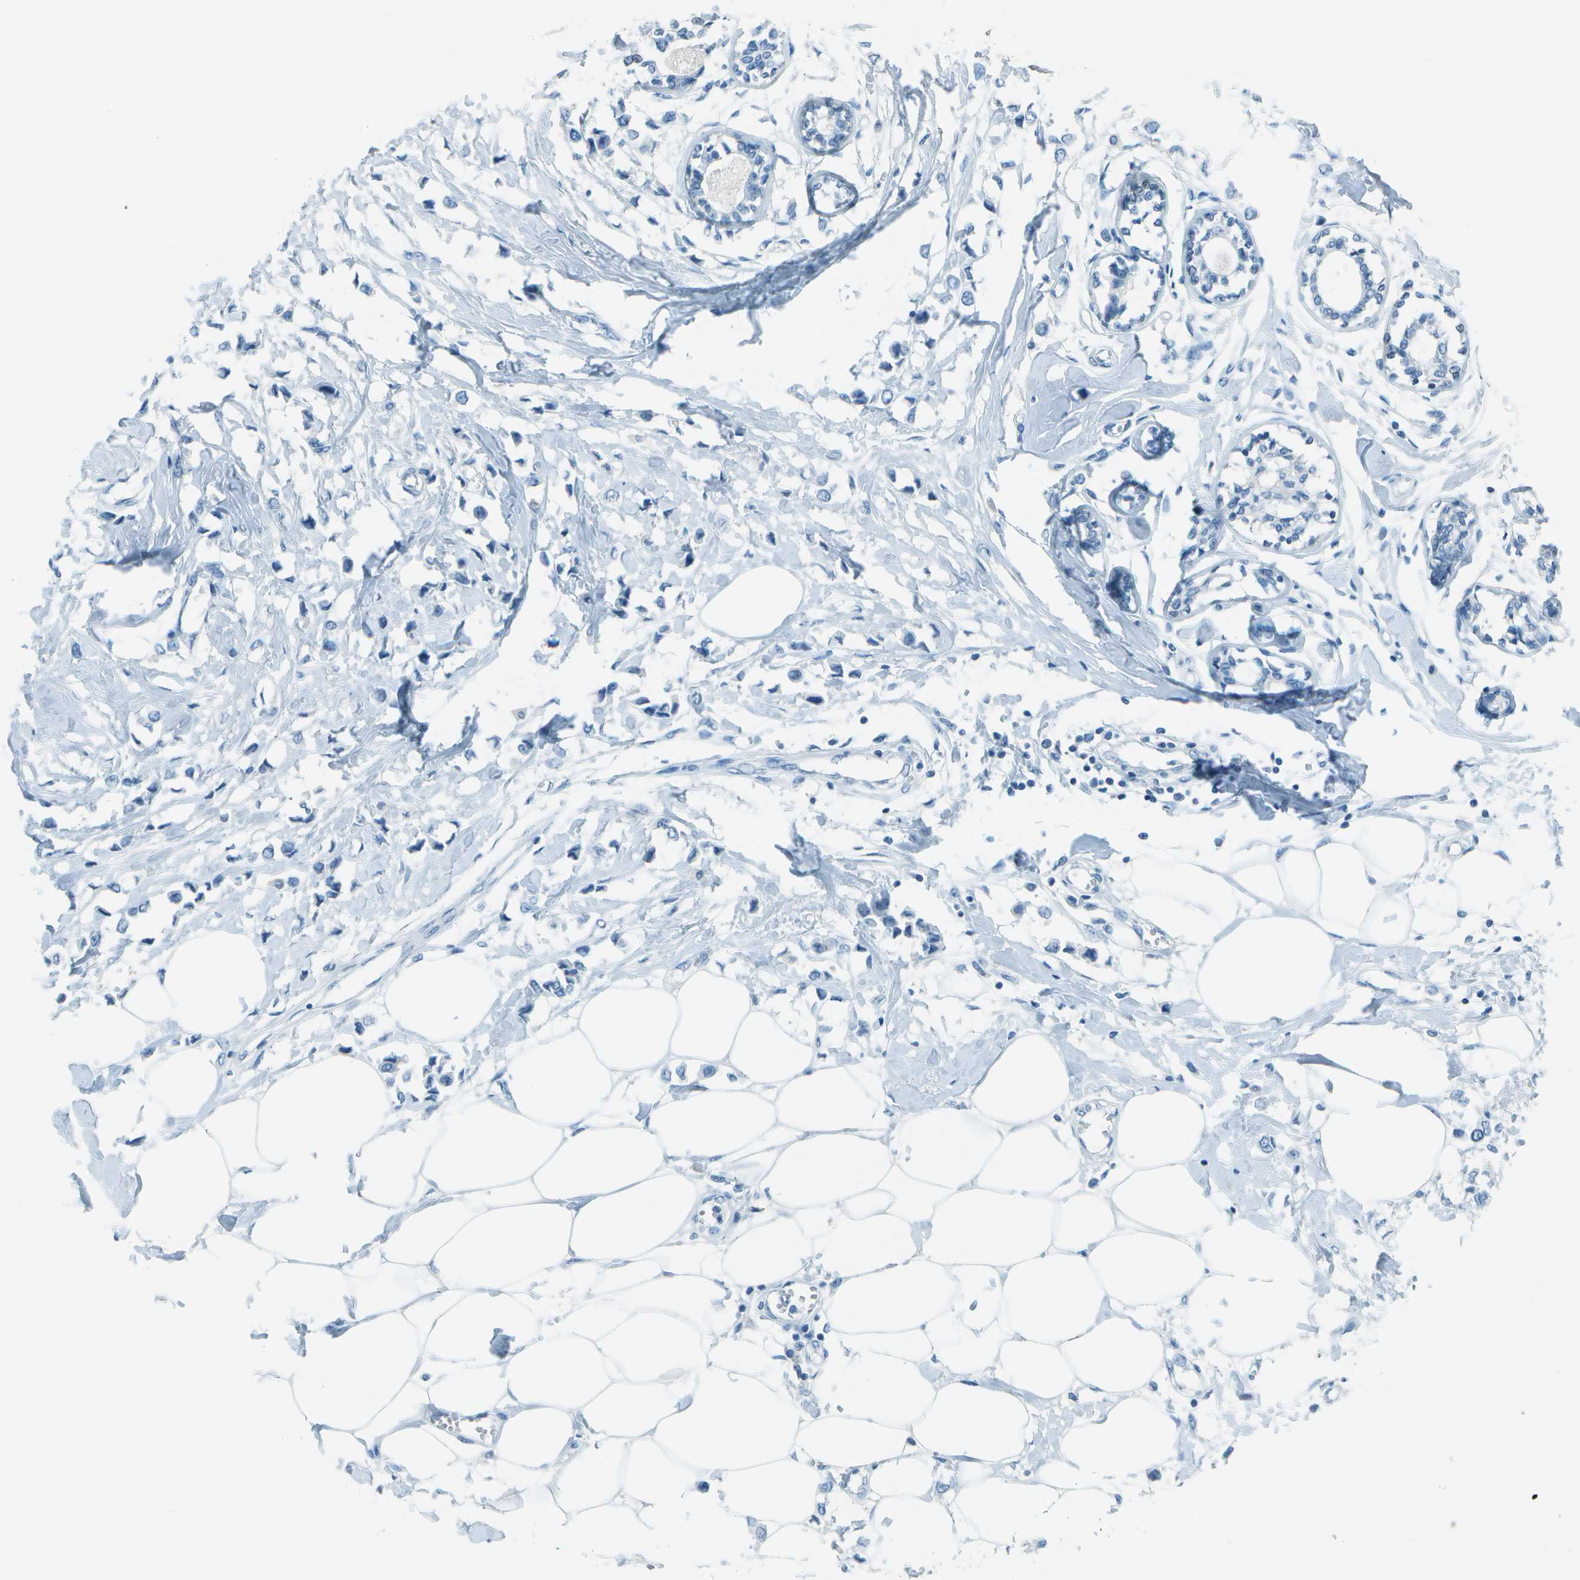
{"staining": {"intensity": "negative", "quantity": "none", "location": "none"}, "tissue": "breast cancer", "cell_type": "Tumor cells", "image_type": "cancer", "snomed": [{"axis": "morphology", "description": "Lobular carcinoma"}, {"axis": "topography", "description": "Breast"}], "caption": "Immunohistochemistry photomicrograph of human breast cancer (lobular carcinoma) stained for a protein (brown), which exhibits no positivity in tumor cells.", "gene": "FGF1", "patient": {"sex": "female", "age": 51}}